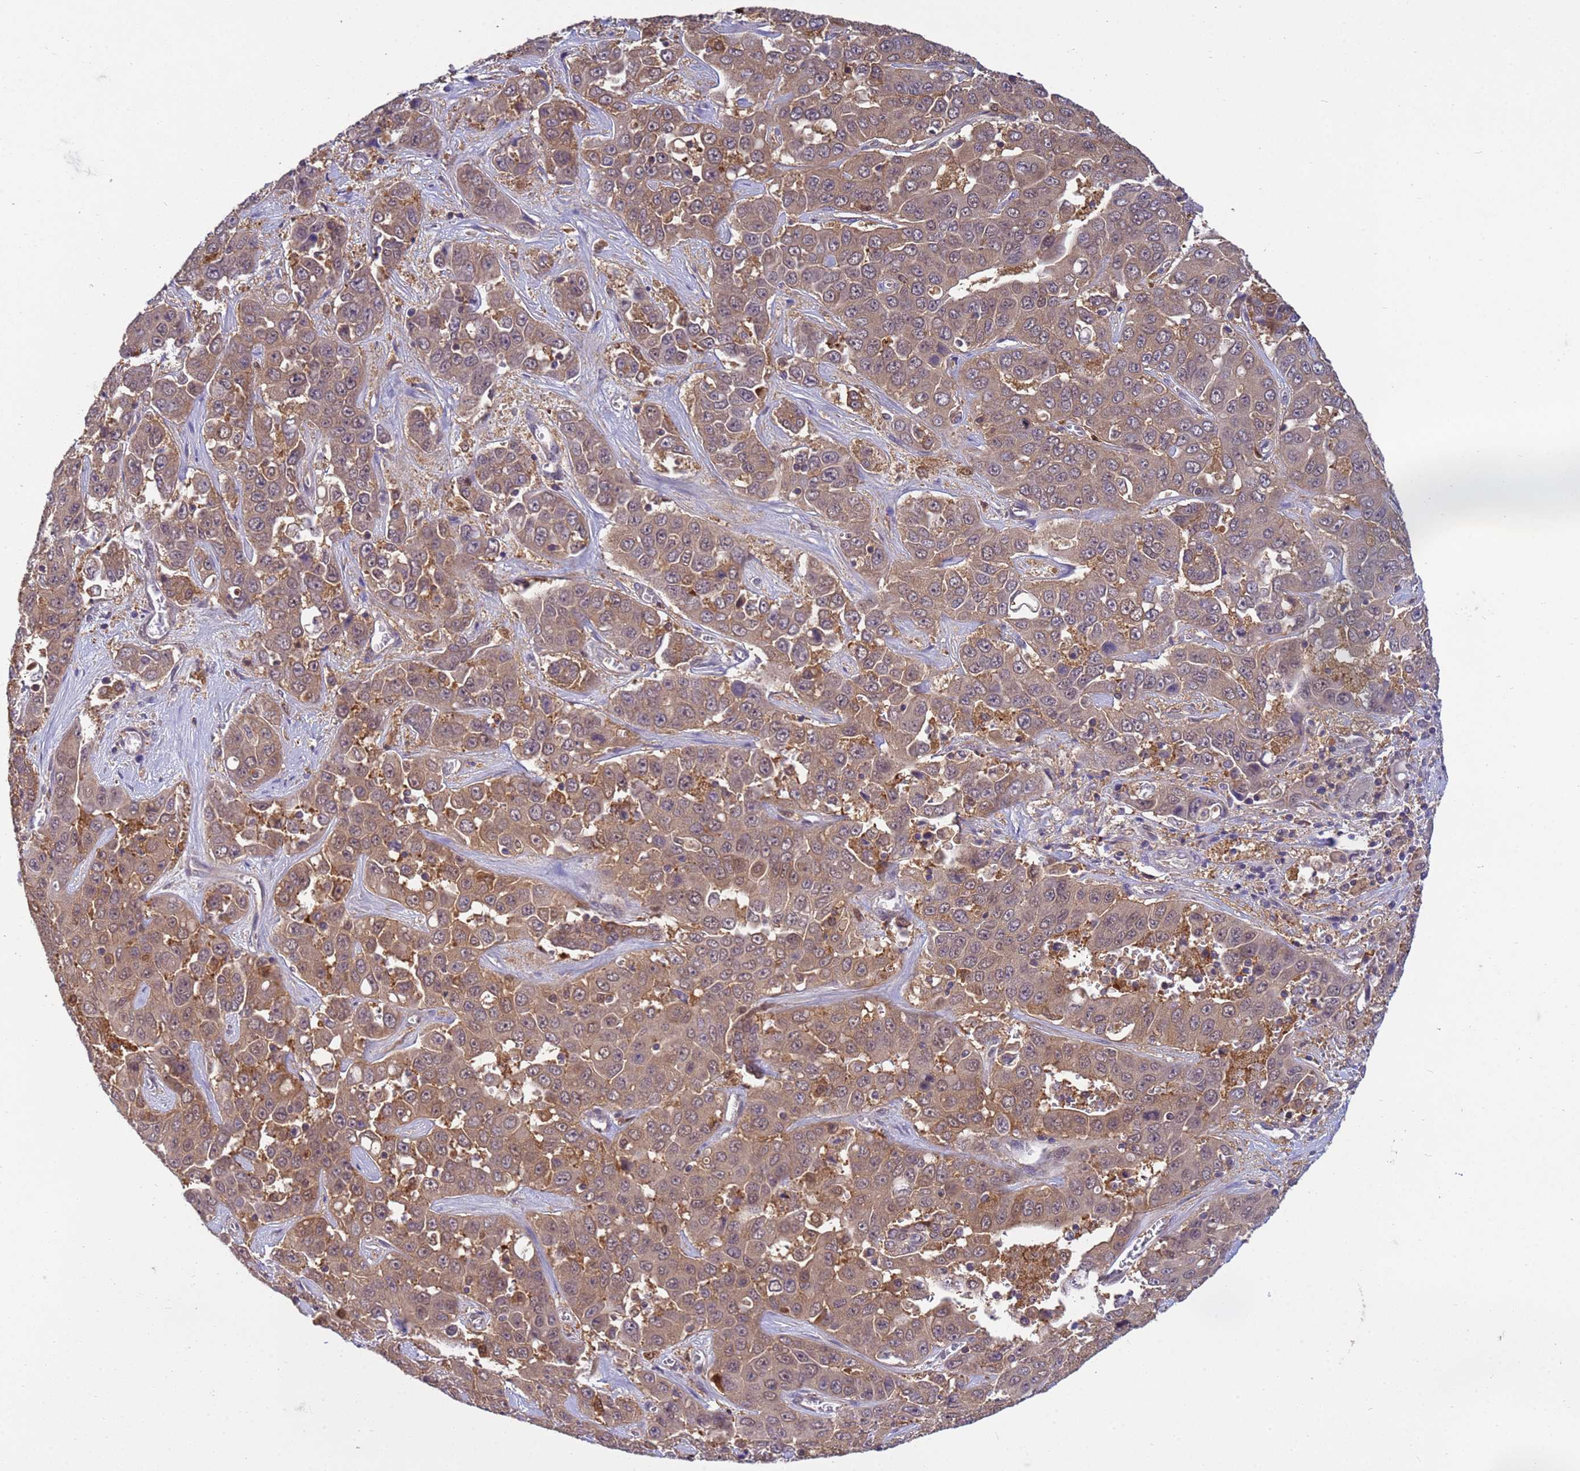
{"staining": {"intensity": "weak", "quantity": ">75%", "location": "cytoplasmic/membranous"}, "tissue": "liver cancer", "cell_type": "Tumor cells", "image_type": "cancer", "snomed": [{"axis": "morphology", "description": "Cholangiocarcinoma"}, {"axis": "topography", "description": "Liver"}], "caption": "Immunohistochemical staining of human liver cholangiocarcinoma demonstrates low levels of weak cytoplasmic/membranous protein positivity in about >75% of tumor cells. Nuclei are stained in blue.", "gene": "NPEPPS", "patient": {"sex": "female", "age": 52}}